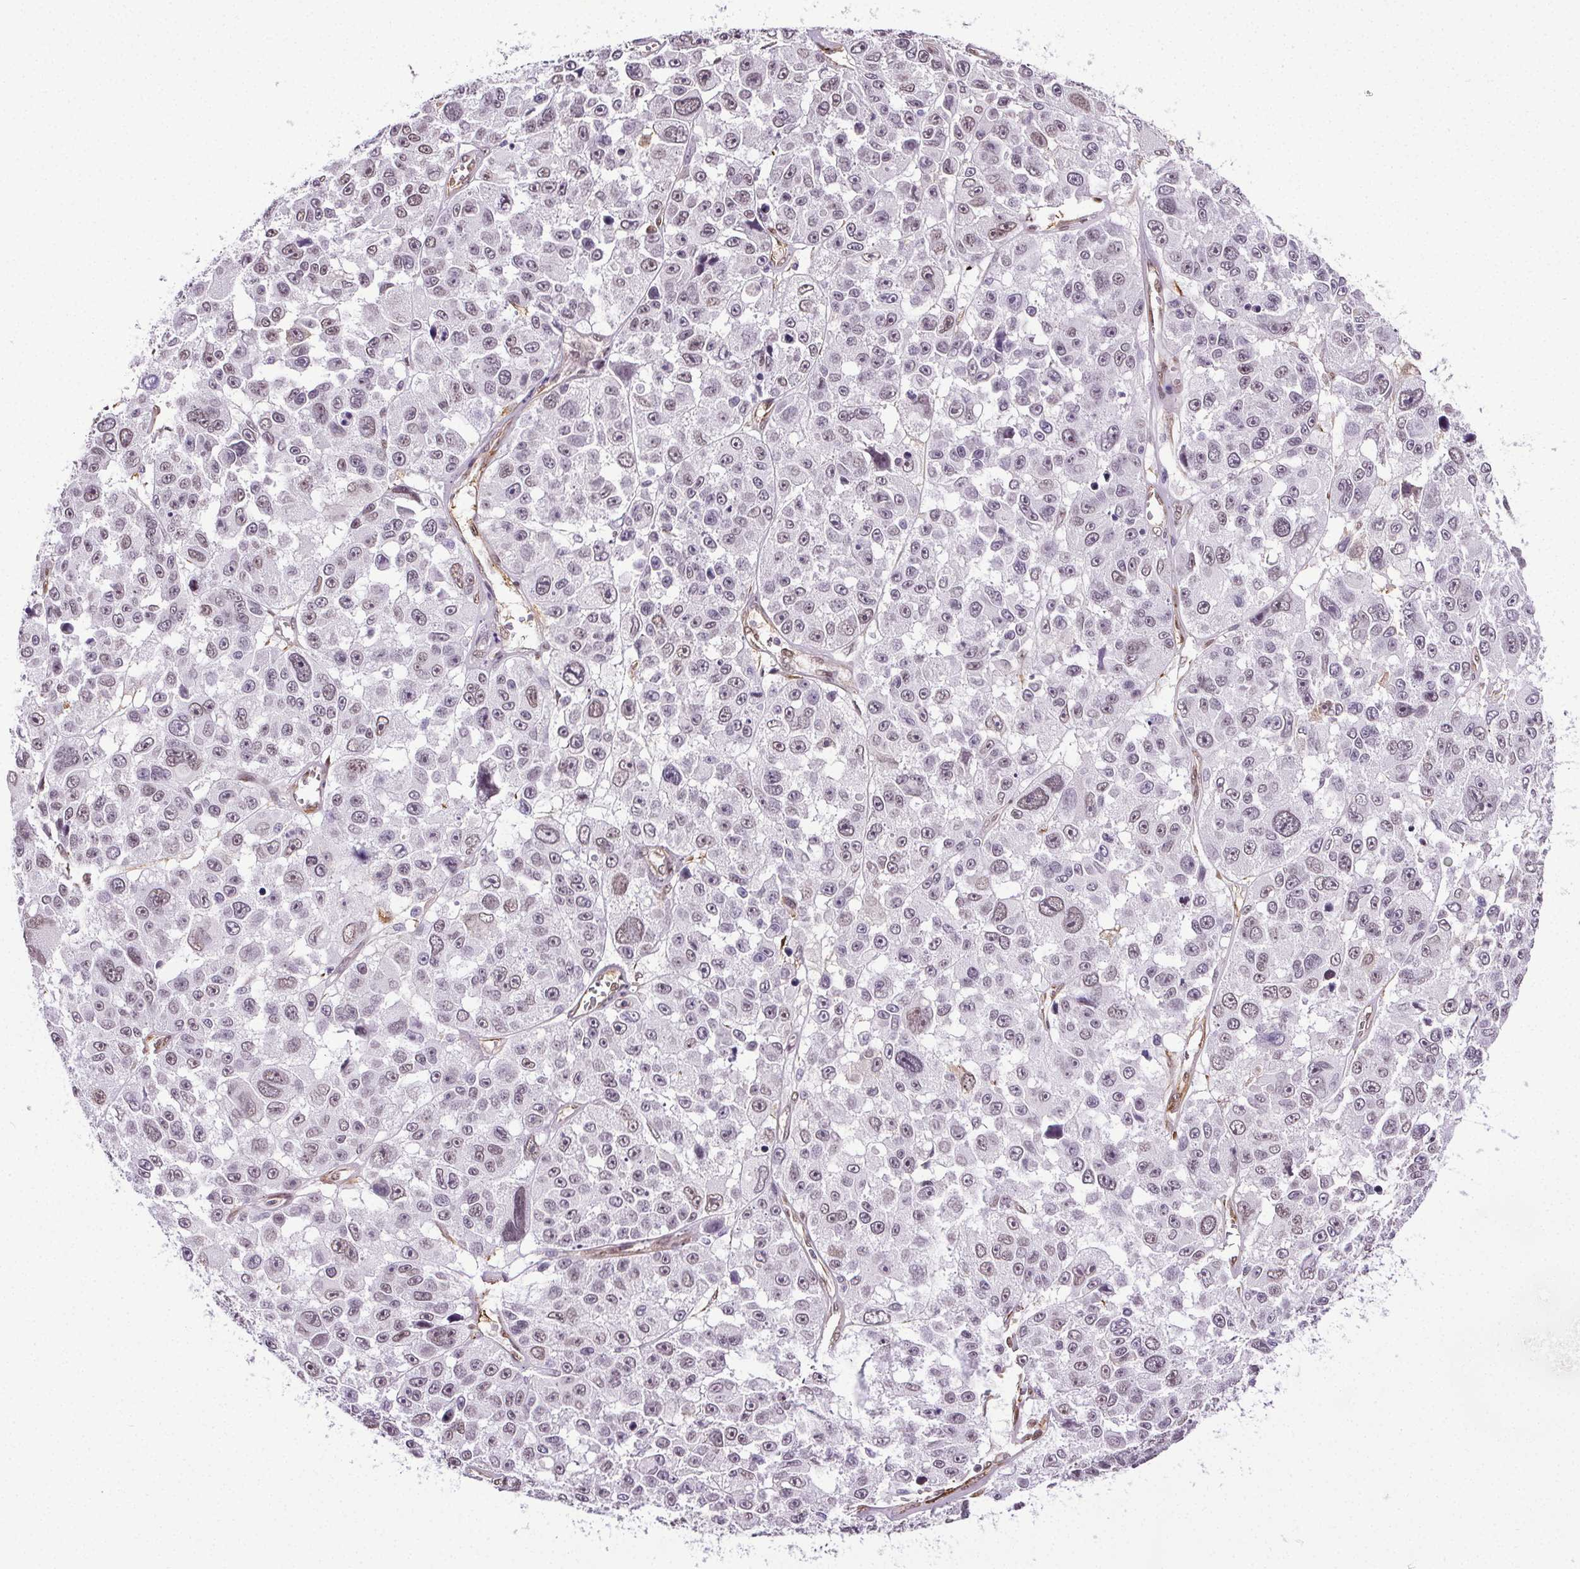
{"staining": {"intensity": "weak", "quantity": "<25%", "location": "nuclear"}, "tissue": "melanoma", "cell_type": "Tumor cells", "image_type": "cancer", "snomed": [{"axis": "morphology", "description": "Malignant melanoma, NOS"}, {"axis": "topography", "description": "Skin"}], "caption": "This is an immunohistochemistry (IHC) image of human malignant melanoma. There is no expression in tumor cells.", "gene": "GP6", "patient": {"sex": "female", "age": 66}}